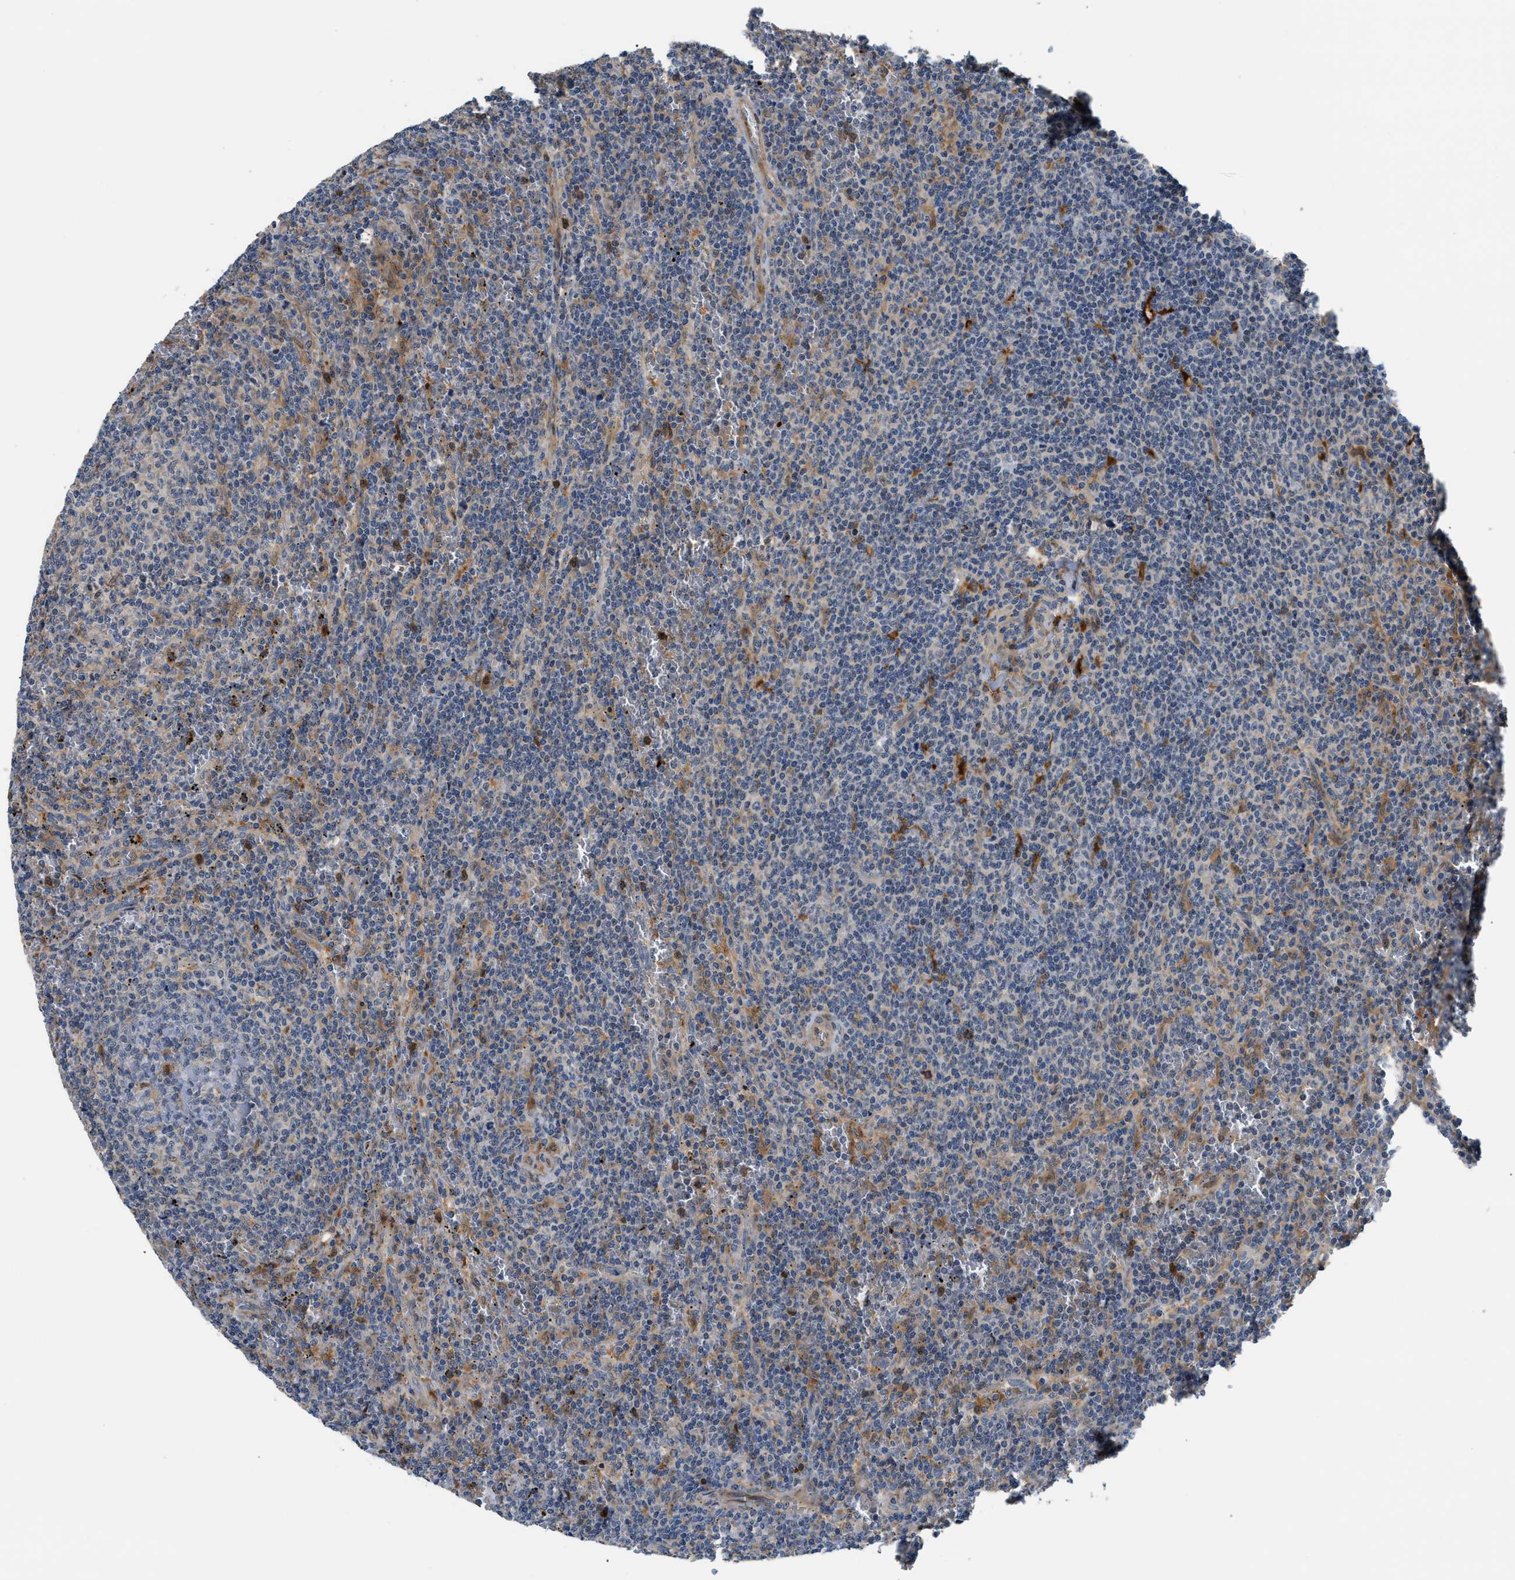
{"staining": {"intensity": "negative", "quantity": "none", "location": "none"}, "tissue": "lymphoma", "cell_type": "Tumor cells", "image_type": "cancer", "snomed": [{"axis": "morphology", "description": "Malignant lymphoma, non-Hodgkin's type, Low grade"}, {"axis": "topography", "description": "Spleen"}], "caption": "Tumor cells show no significant positivity in low-grade malignant lymphoma, non-Hodgkin's type.", "gene": "TRAK2", "patient": {"sex": "female", "age": 50}}